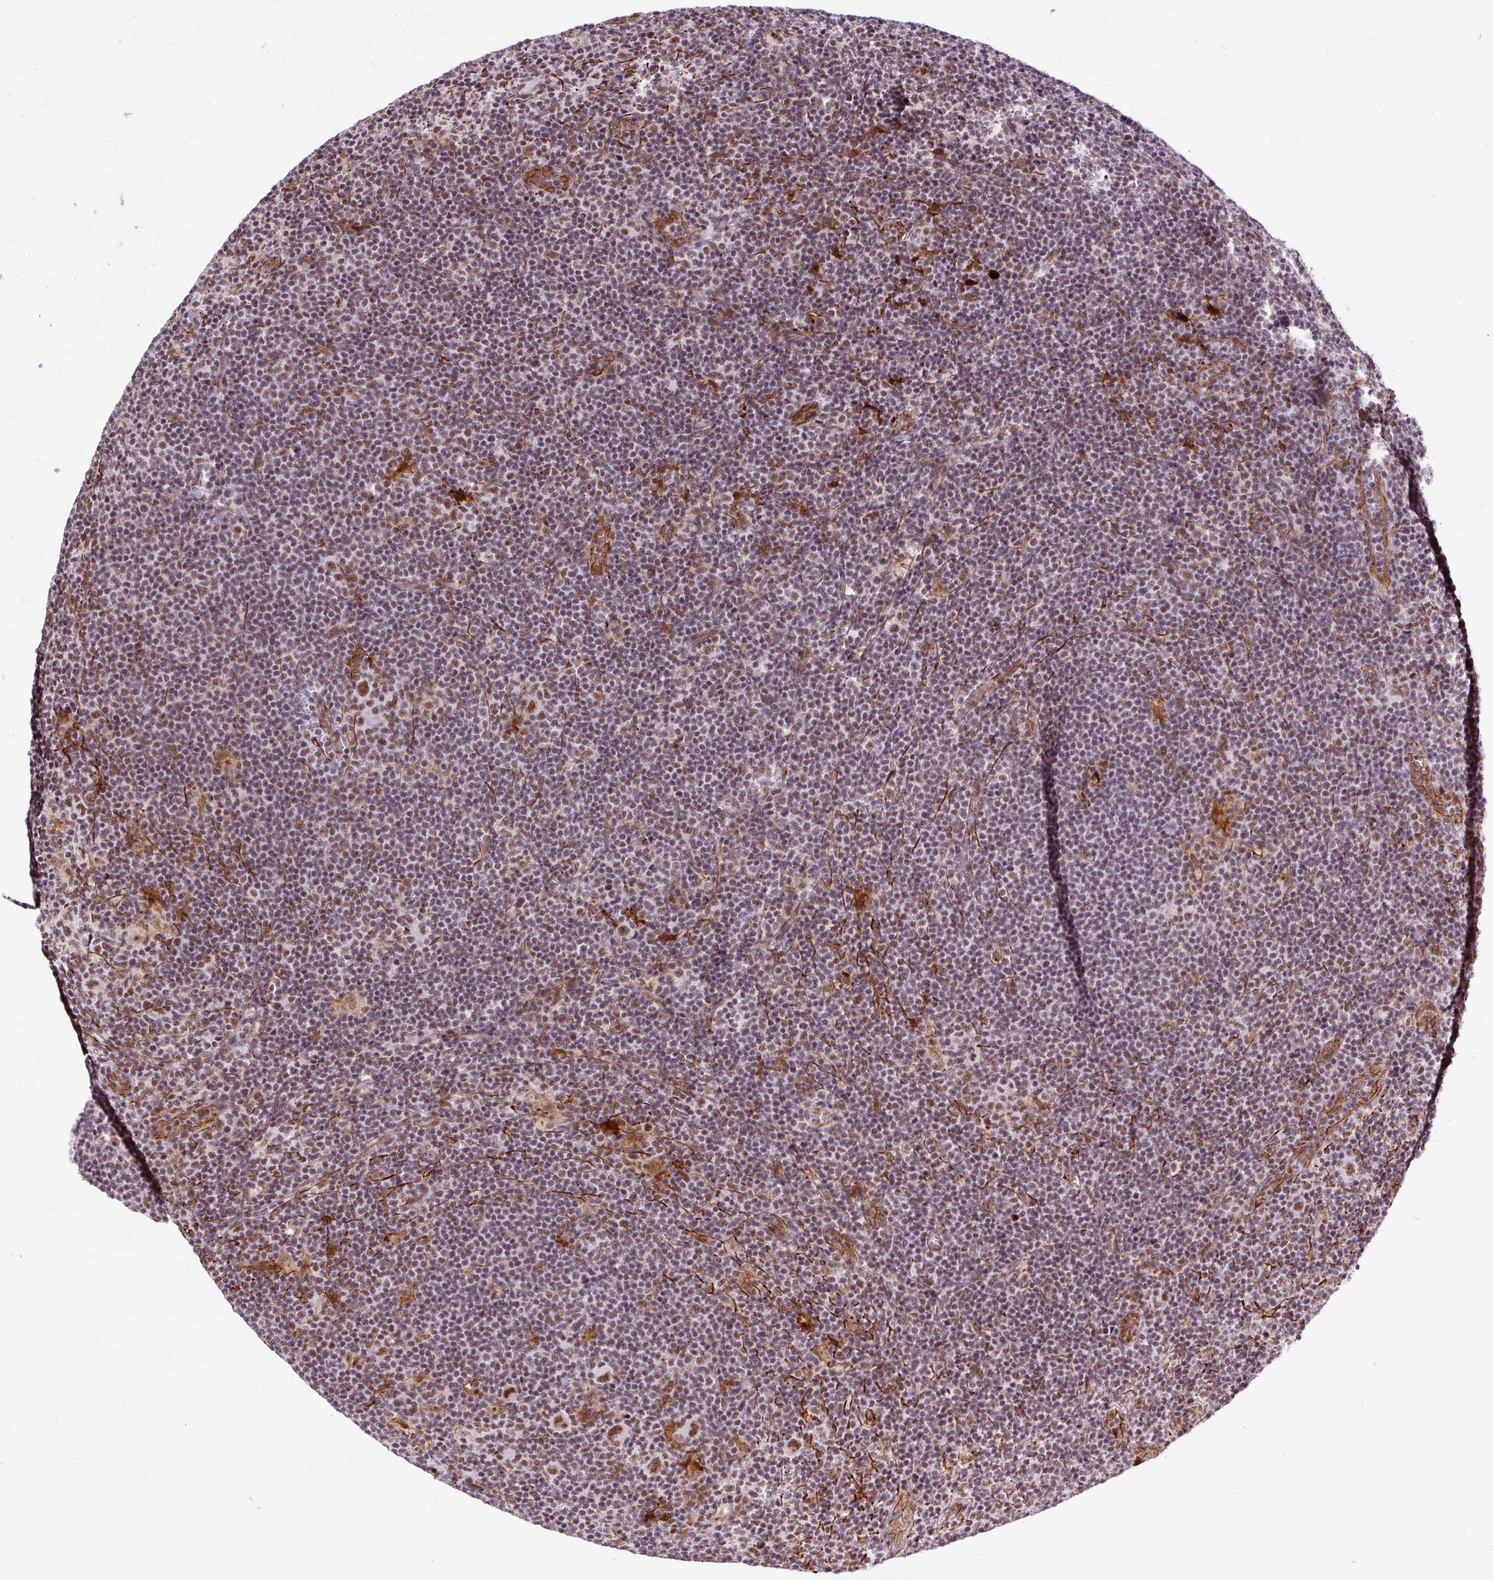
{"staining": {"intensity": "moderate", "quantity": ">75%", "location": "nuclear"}, "tissue": "lymphoma", "cell_type": "Tumor cells", "image_type": "cancer", "snomed": [{"axis": "morphology", "description": "Hodgkin's disease, NOS"}, {"axis": "topography", "description": "Lymph node"}], "caption": "A medium amount of moderate nuclear staining is identified in approximately >75% of tumor cells in Hodgkin's disease tissue.", "gene": "LUC7L2", "patient": {"sex": "female", "age": 57}}